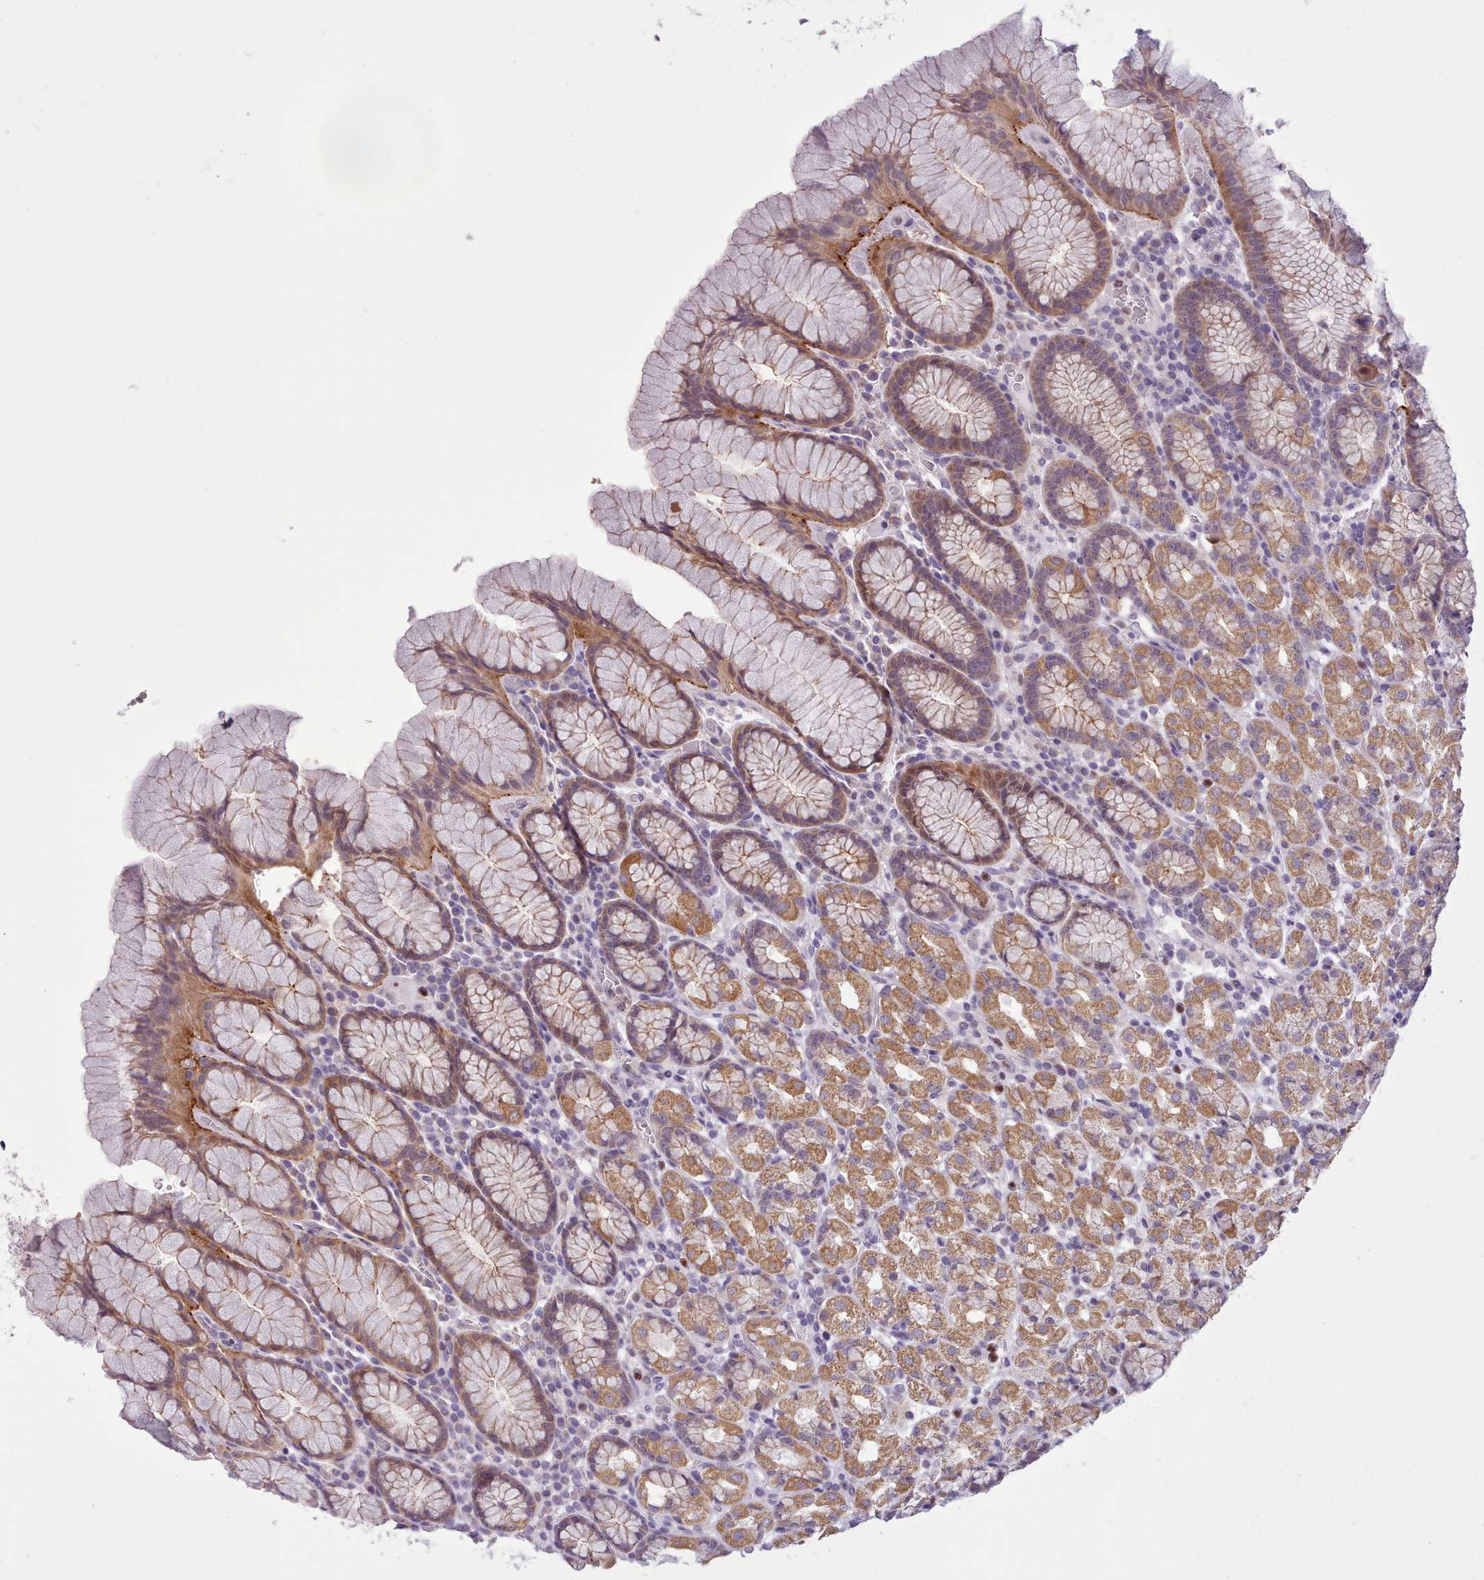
{"staining": {"intensity": "moderate", "quantity": ">75%", "location": "cytoplasmic/membranous"}, "tissue": "stomach", "cell_type": "Glandular cells", "image_type": "normal", "snomed": [{"axis": "morphology", "description": "Normal tissue, NOS"}, {"axis": "topography", "description": "Stomach, upper"}, {"axis": "topography", "description": "Stomach"}], "caption": "Protein staining of unremarkable stomach shows moderate cytoplasmic/membranous staining in approximately >75% of glandular cells.", "gene": "SLURP1", "patient": {"sex": "male", "age": 62}}